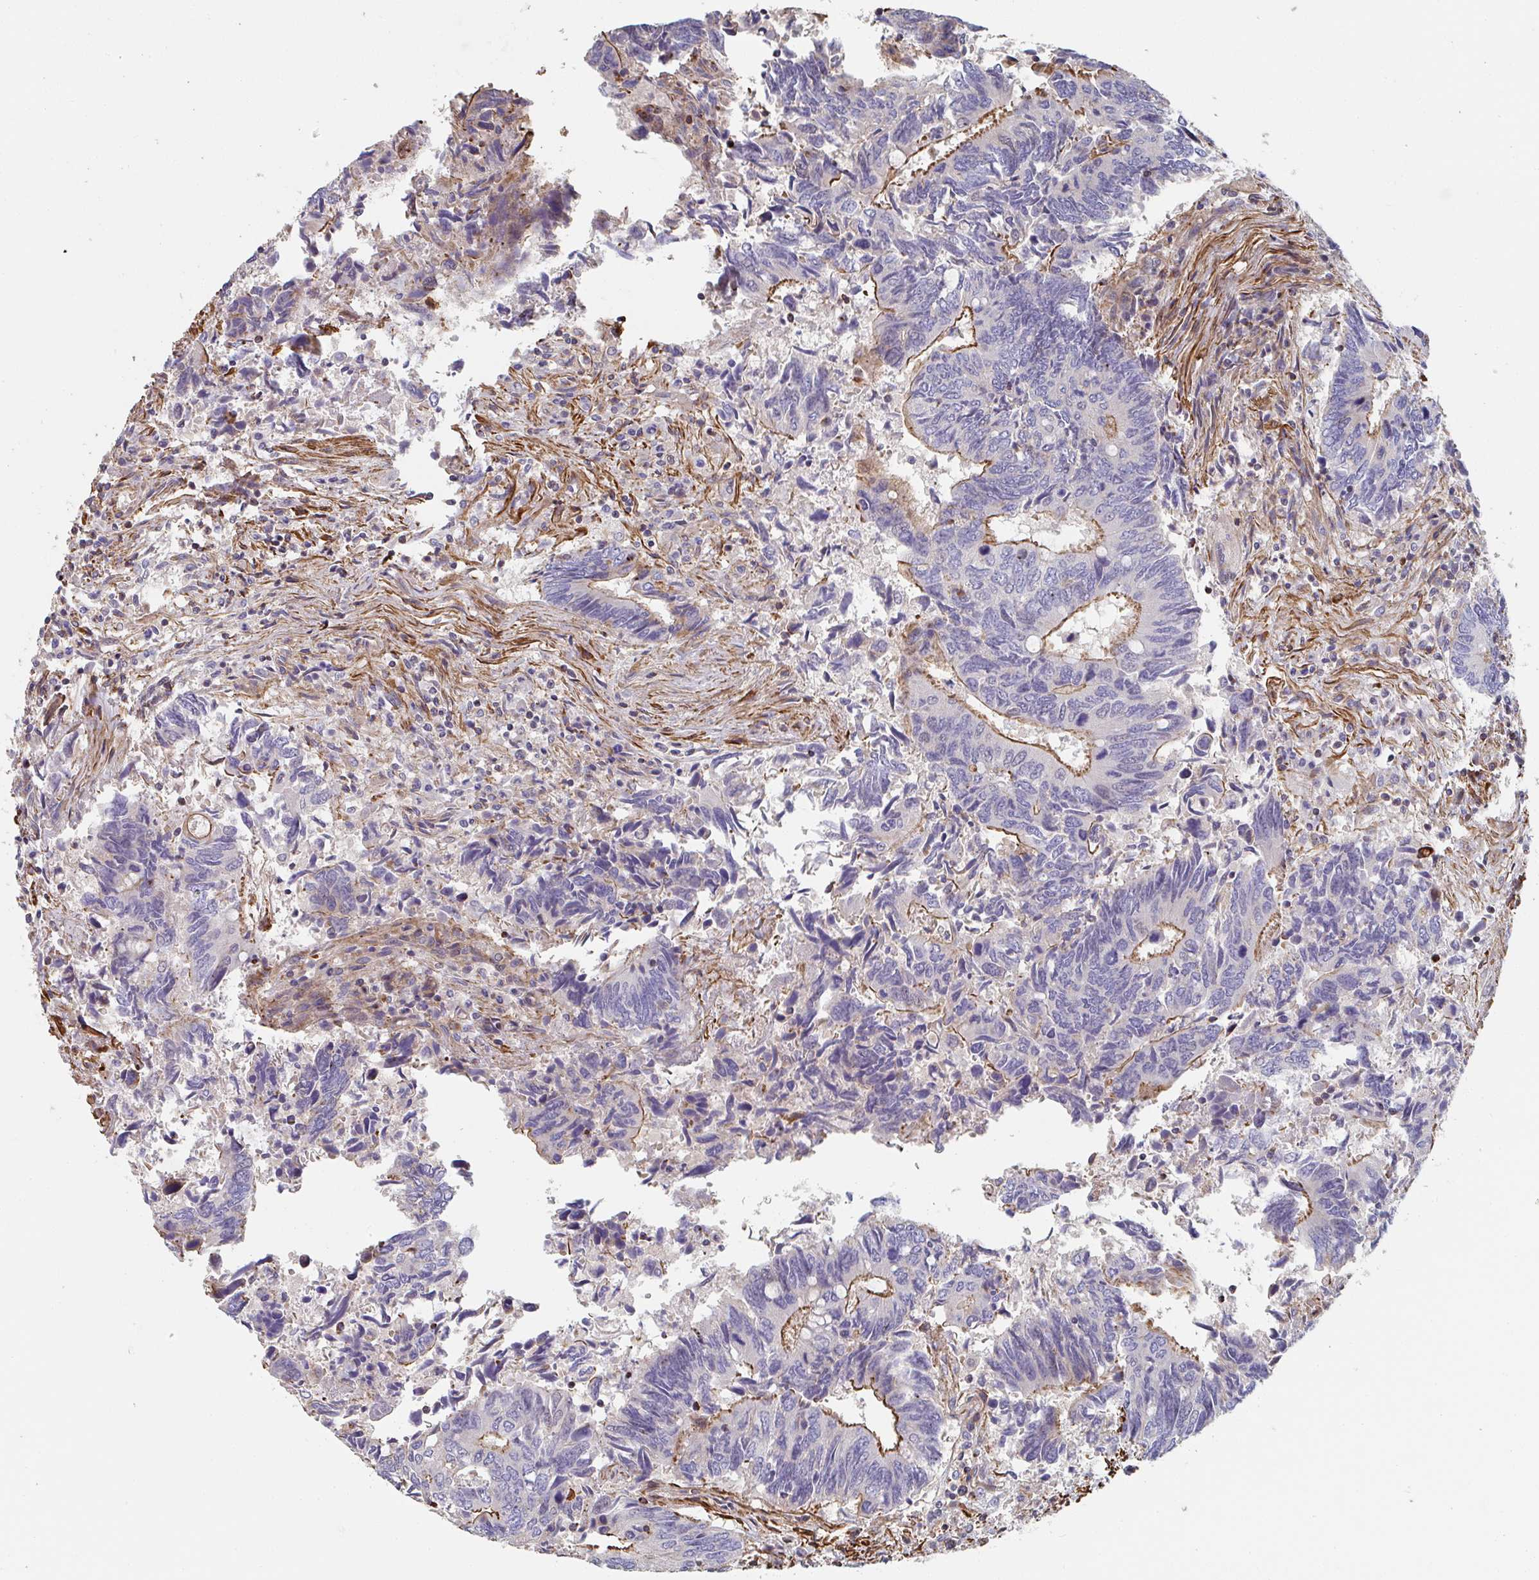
{"staining": {"intensity": "moderate", "quantity": "<25%", "location": "cytoplasmic/membranous"}, "tissue": "colorectal cancer", "cell_type": "Tumor cells", "image_type": "cancer", "snomed": [{"axis": "morphology", "description": "Adenocarcinoma, NOS"}, {"axis": "topography", "description": "Colon"}], "caption": "Immunohistochemistry (IHC) micrograph of adenocarcinoma (colorectal) stained for a protein (brown), which reveals low levels of moderate cytoplasmic/membranous expression in approximately <25% of tumor cells.", "gene": "FZD2", "patient": {"sex": "male", "age": 87}}